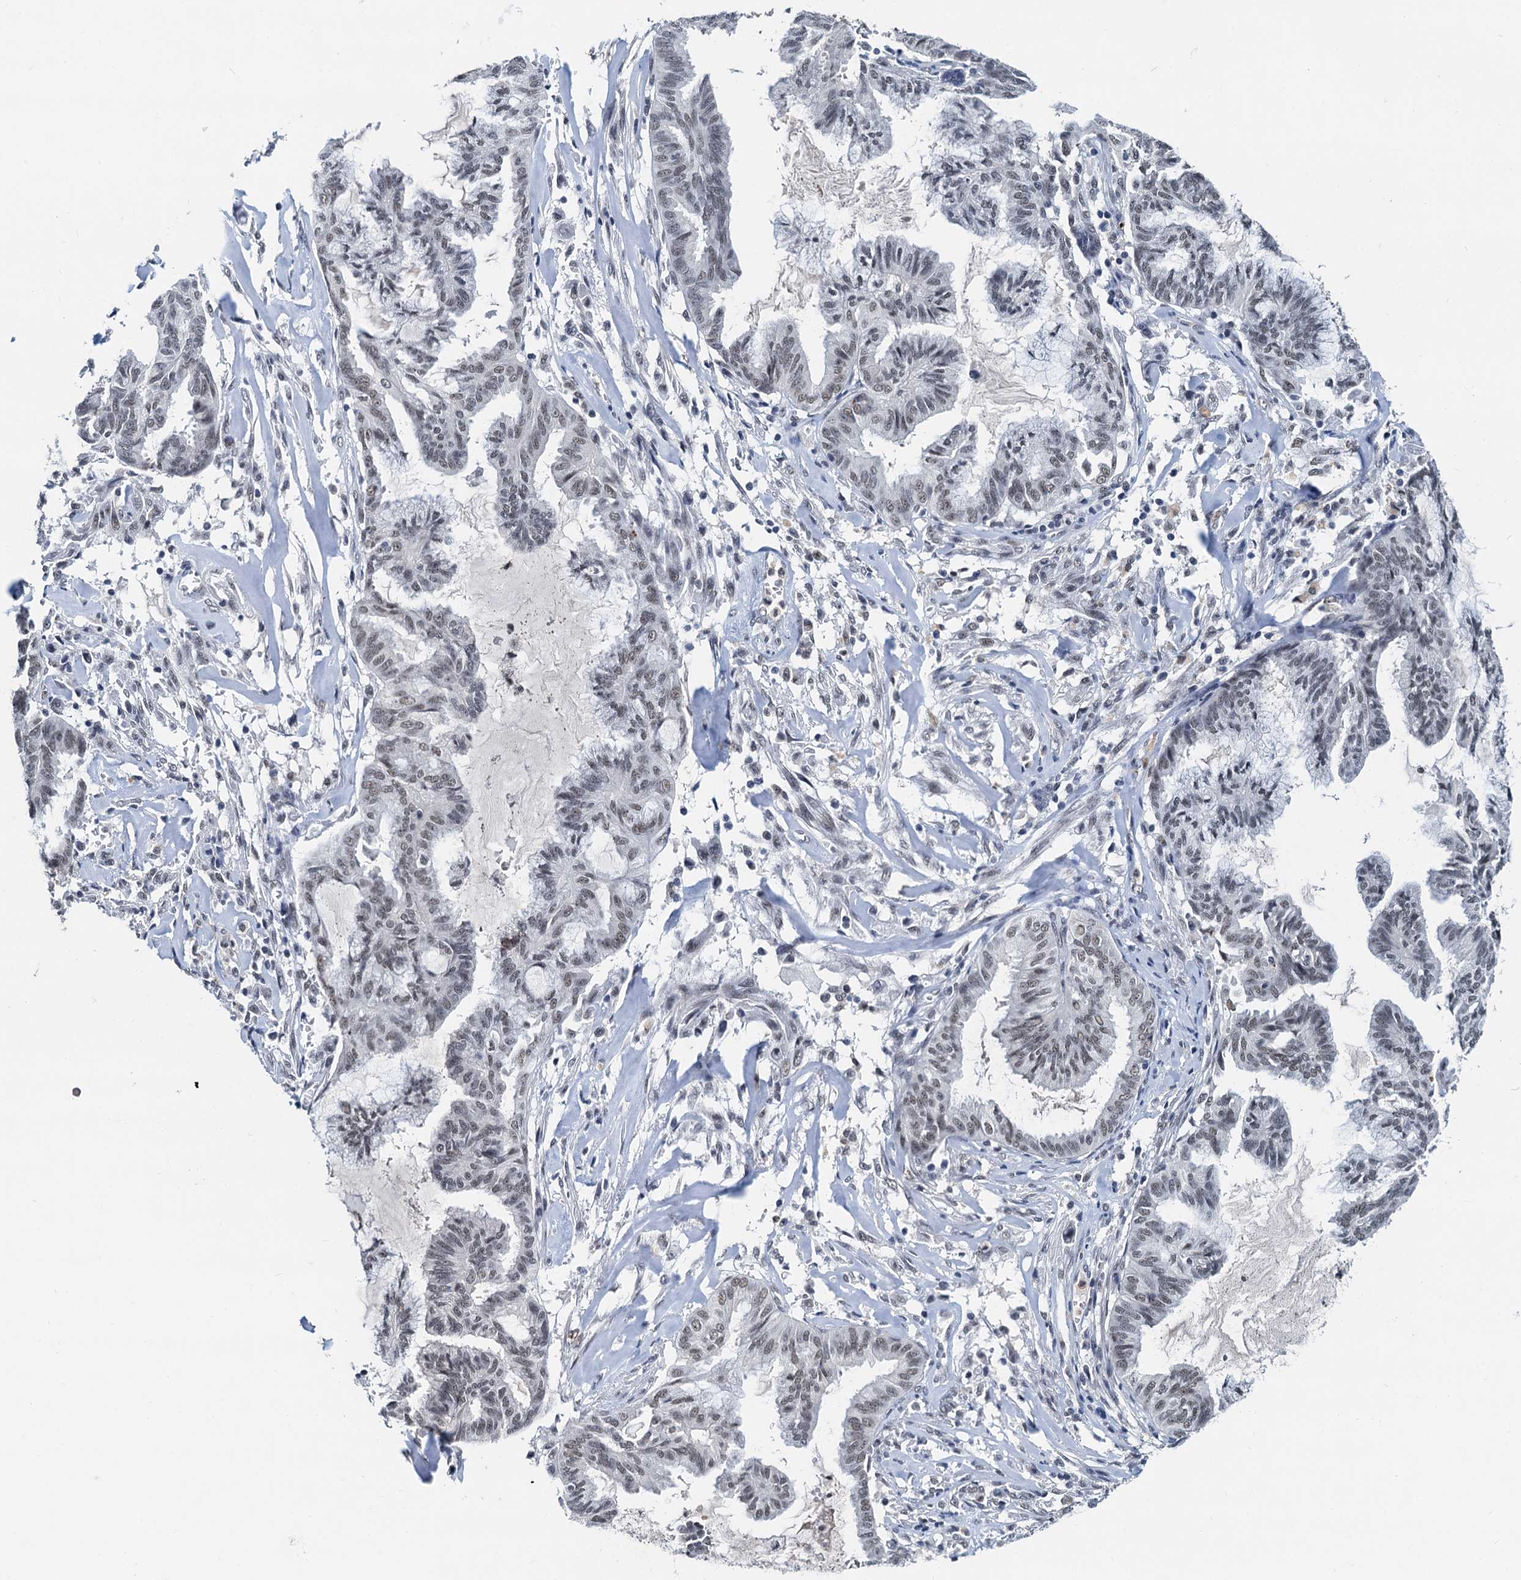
{"staining": {"intensity": "weak", "quantity": ">75%", "location": "nuclear"}, "tissue": "endometrial cancer", "cell_type": "Tumor cells", "image_type": "cancer", "snomed": [{"axis": "morphology", "description": "Adenocarcinoma, NOS"}, {"axis": "topography", "description": "Endometrium"}], "caption": "Human endometrial cancer (adenocarcinoma) stained with a protein marker displays weak staining in tumor cells.", "gene": "SNRPD1", "patient": {"sex": "female", "age": 86}}